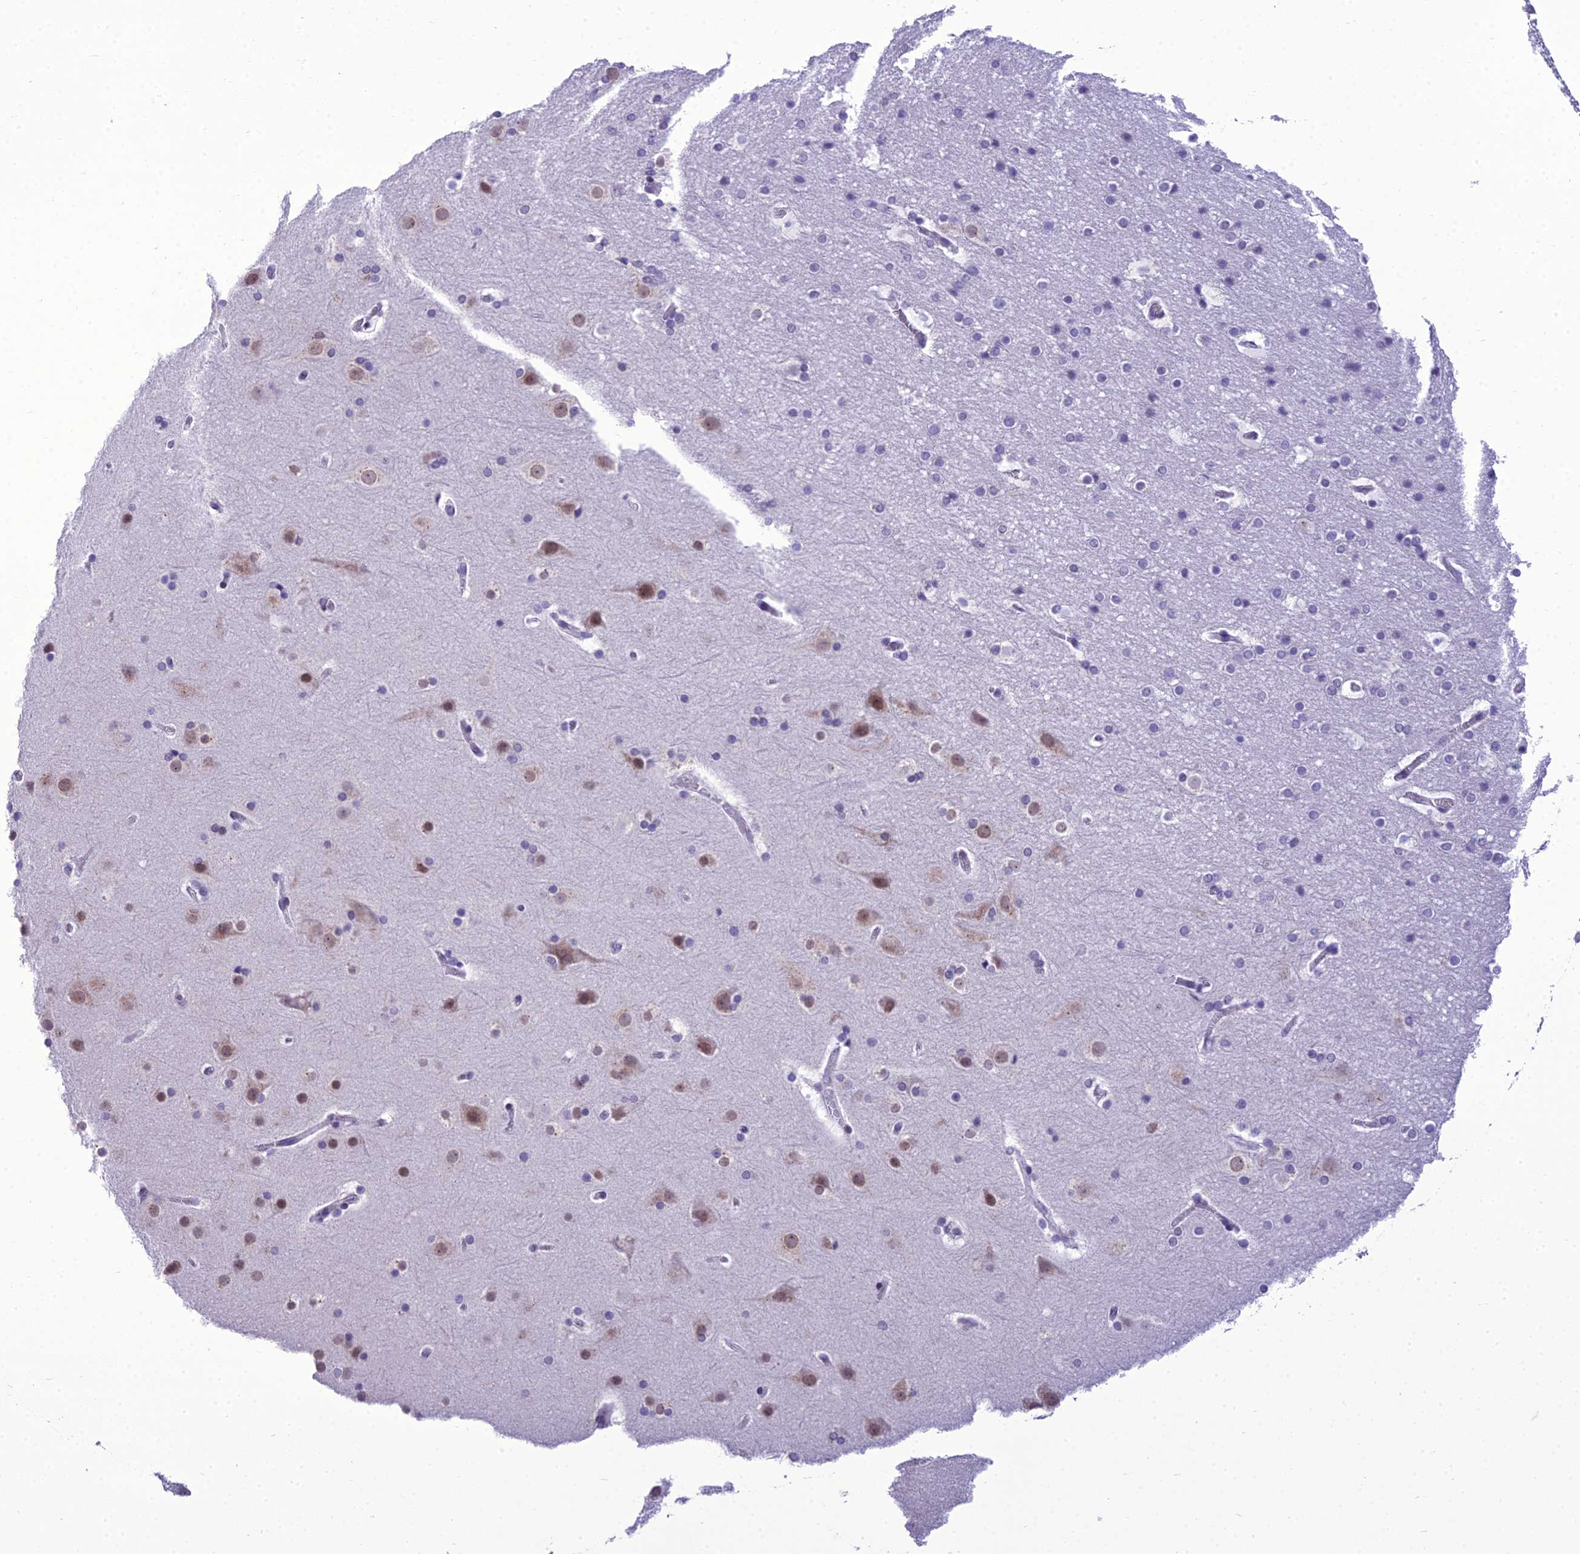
{"staining": {"intensity": "negative", "quantity": "none", "location": "none"}, "tissue": "cerebral cortex", "cell_type": "Endothelial cells", "image_type": "normal", "snomed": [{"axis": "morphology", "description": "Normal tissue, NOS"}, {"axis": "topography", "description": "Cerebral cortex"}], "caption": "IHC histopathology image of unremarkable cerebral cortex: cerebral cortex stained with DAB exhibits no significant protein positivity in endothelial cells.", "gene": "B9D2", "patient": {"sex": "male", "age": 57}}